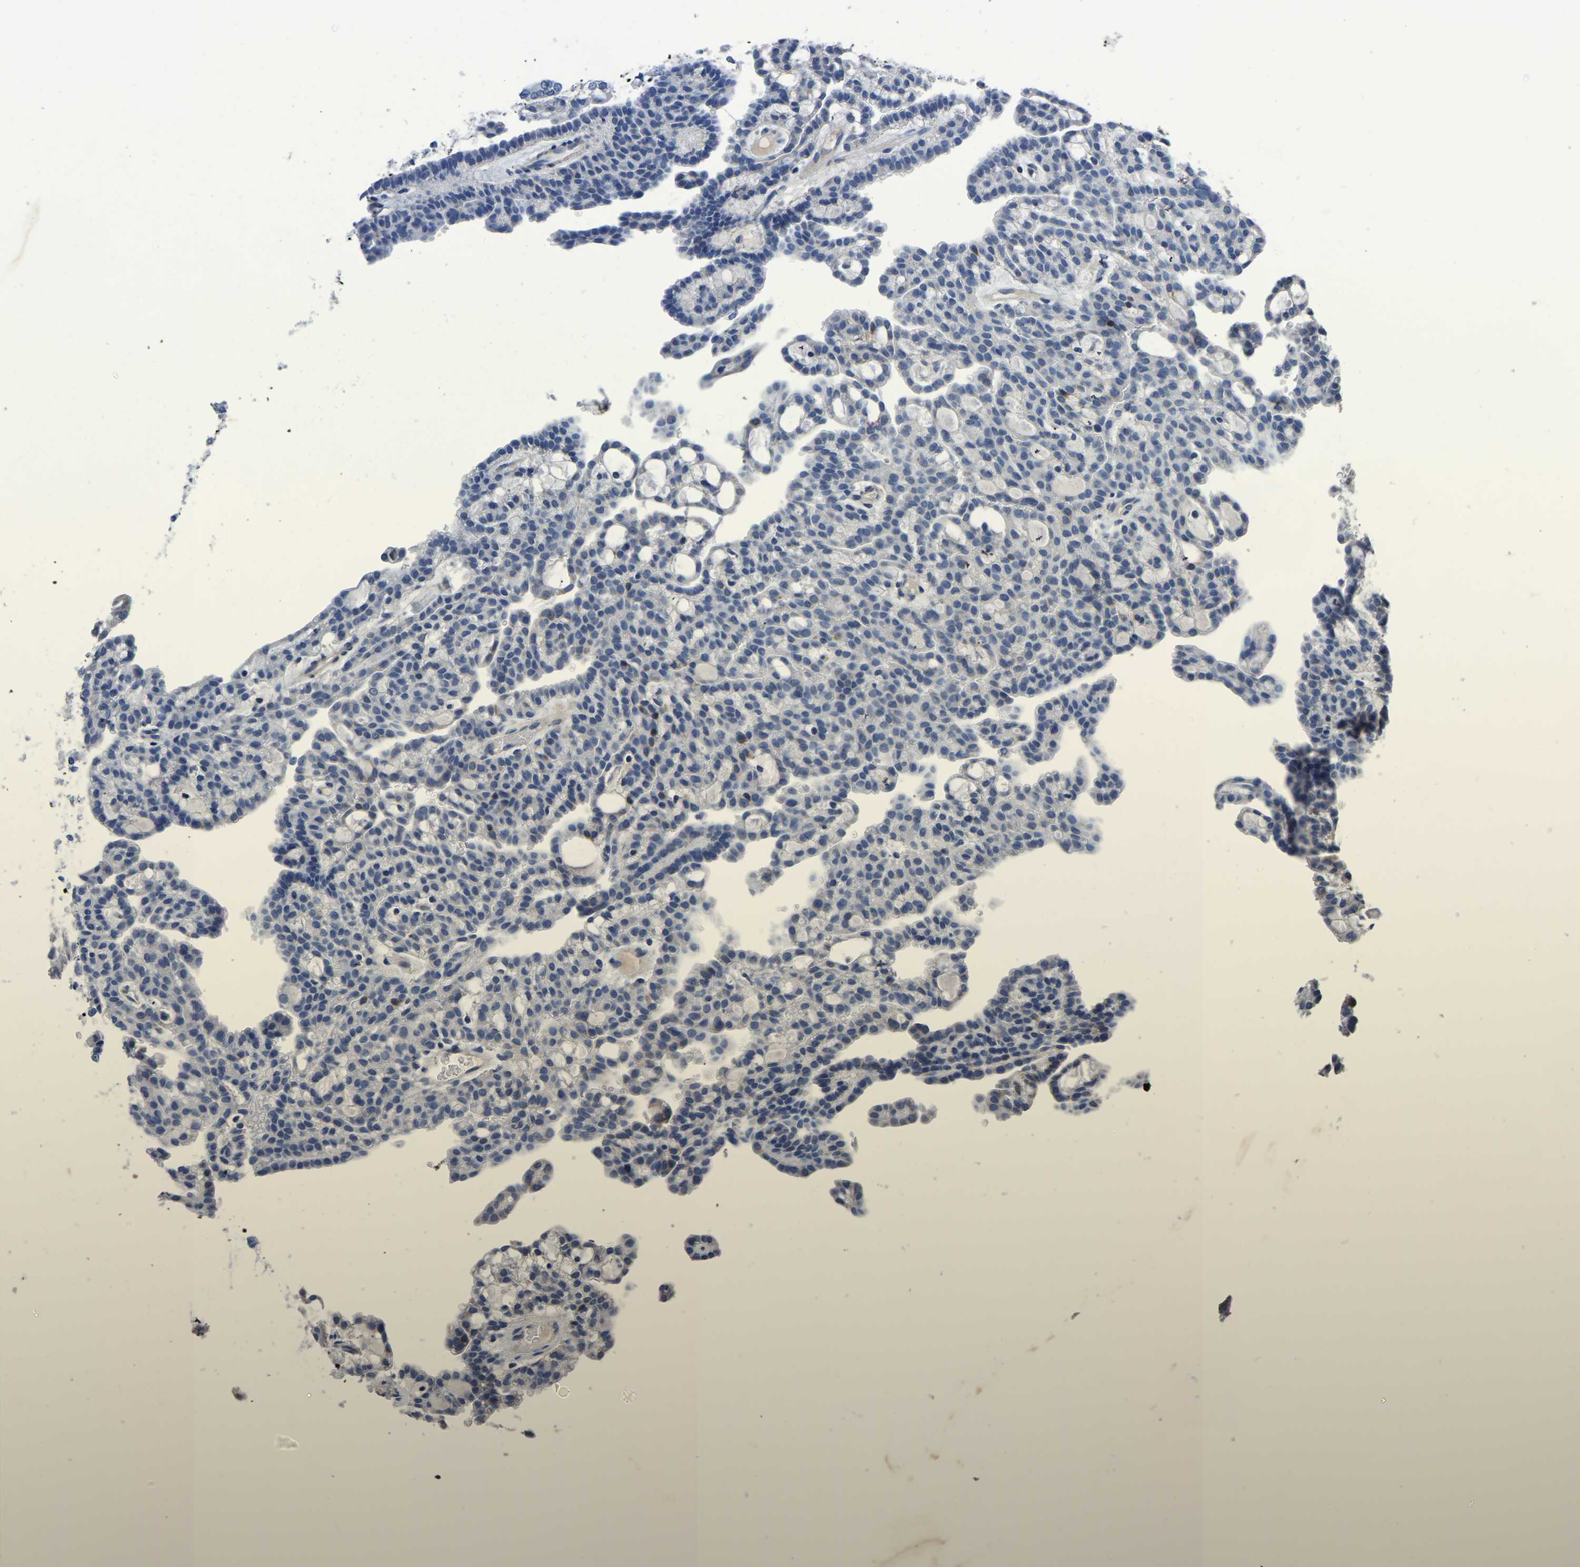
{"staining": {"intensity": "negative", "quantity": "none", "location": "none"}, "tissue": "renal cancer", "cell_type": "Tumor cells", "image_type": "cancer", "snomed": [{"axis": "morphology", "description": "Adenocarcinoma, NOS"}, {"axis": "topography", "description": "Kidney"}], "caption": "The immunohistochemistry (IHC) image has no significant staining in tumor cells of adenocarcinoma (renal) tissue.", "gene": "FGD5", "patient": {"sex": "male", "age": 63}}